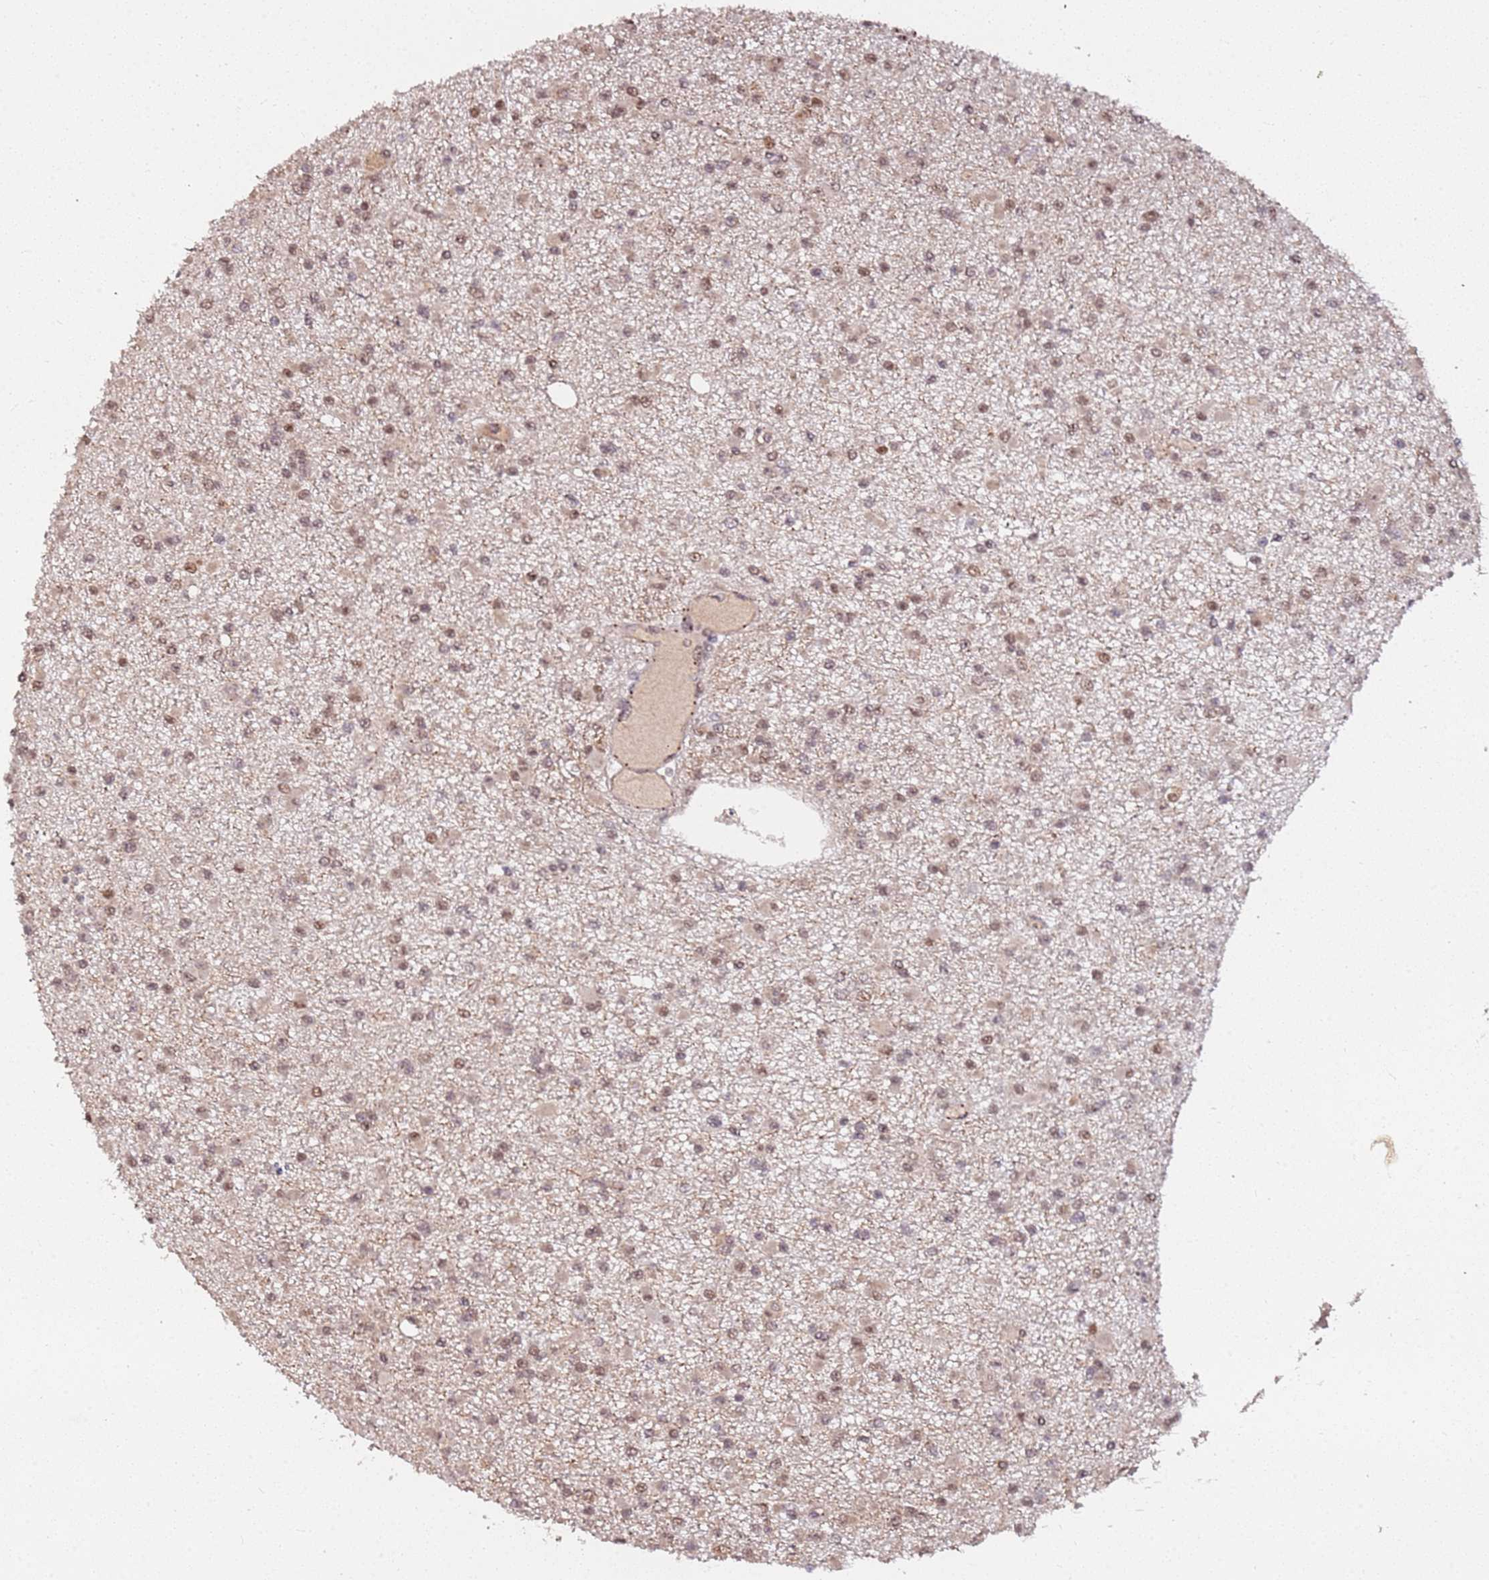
{"staining": {"intensity": "moderate", "quantity": ">75%", "location": "nuclear"}, "tissue": "glioma", "cell_type": "Tumor cells", "image_type": "cancer", "snomed": [{"axis": "morphology", "description": "Glioma, malignant, Low grade"}, {"axis": "topography", "description": "Brain"}], "caption": "High-power microscopy captured an immunohistochemistry (IHC) micrograph of glioma, revealing moderate nuclear positivity in about >75% of tumor cells.", "gene": "POLR3H", "patient": {"sex": "female", "age": 22}}